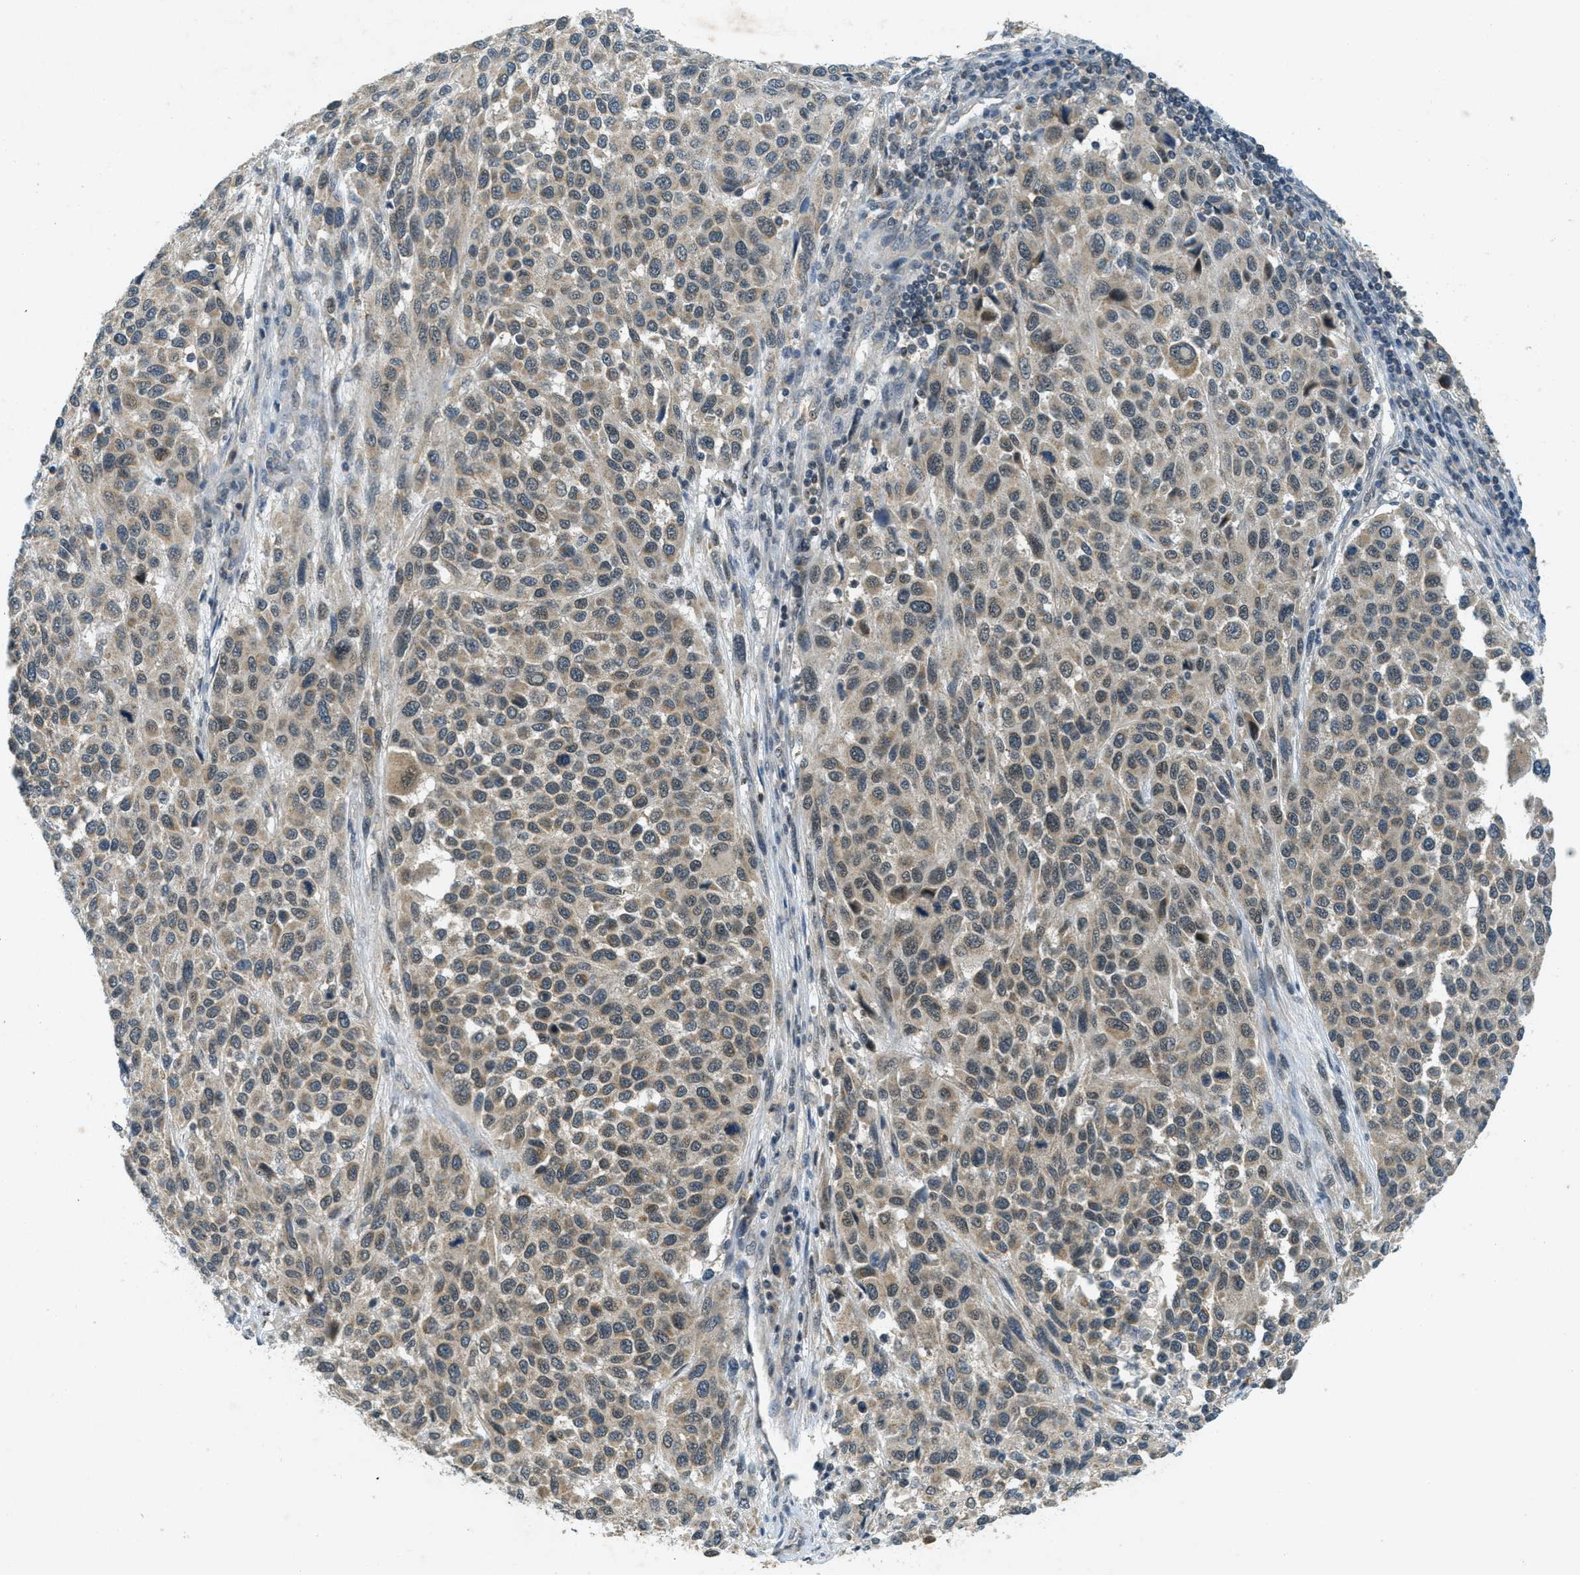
{"staining": {"intensity": "weak", "quantity": "25%-75%", "location": "cytoplasmic/membranous"}, "tissue": "melanoma", "cell_type": "Tumor cells", "image_type": "cancer", "snomed": [{"axis": "morphology", "description": "Malignant melanoma, Metastatic site"}, {"axis": "topography", "description": "Lymph node"}], "caption": "Immunohistochemical staining of melanoma shows weak cytoplasmic/membranous protein staining in about 25%-75% of tumor cells.", "gene": "TCF20", "patient": {"sex": "male", "age": 61}}